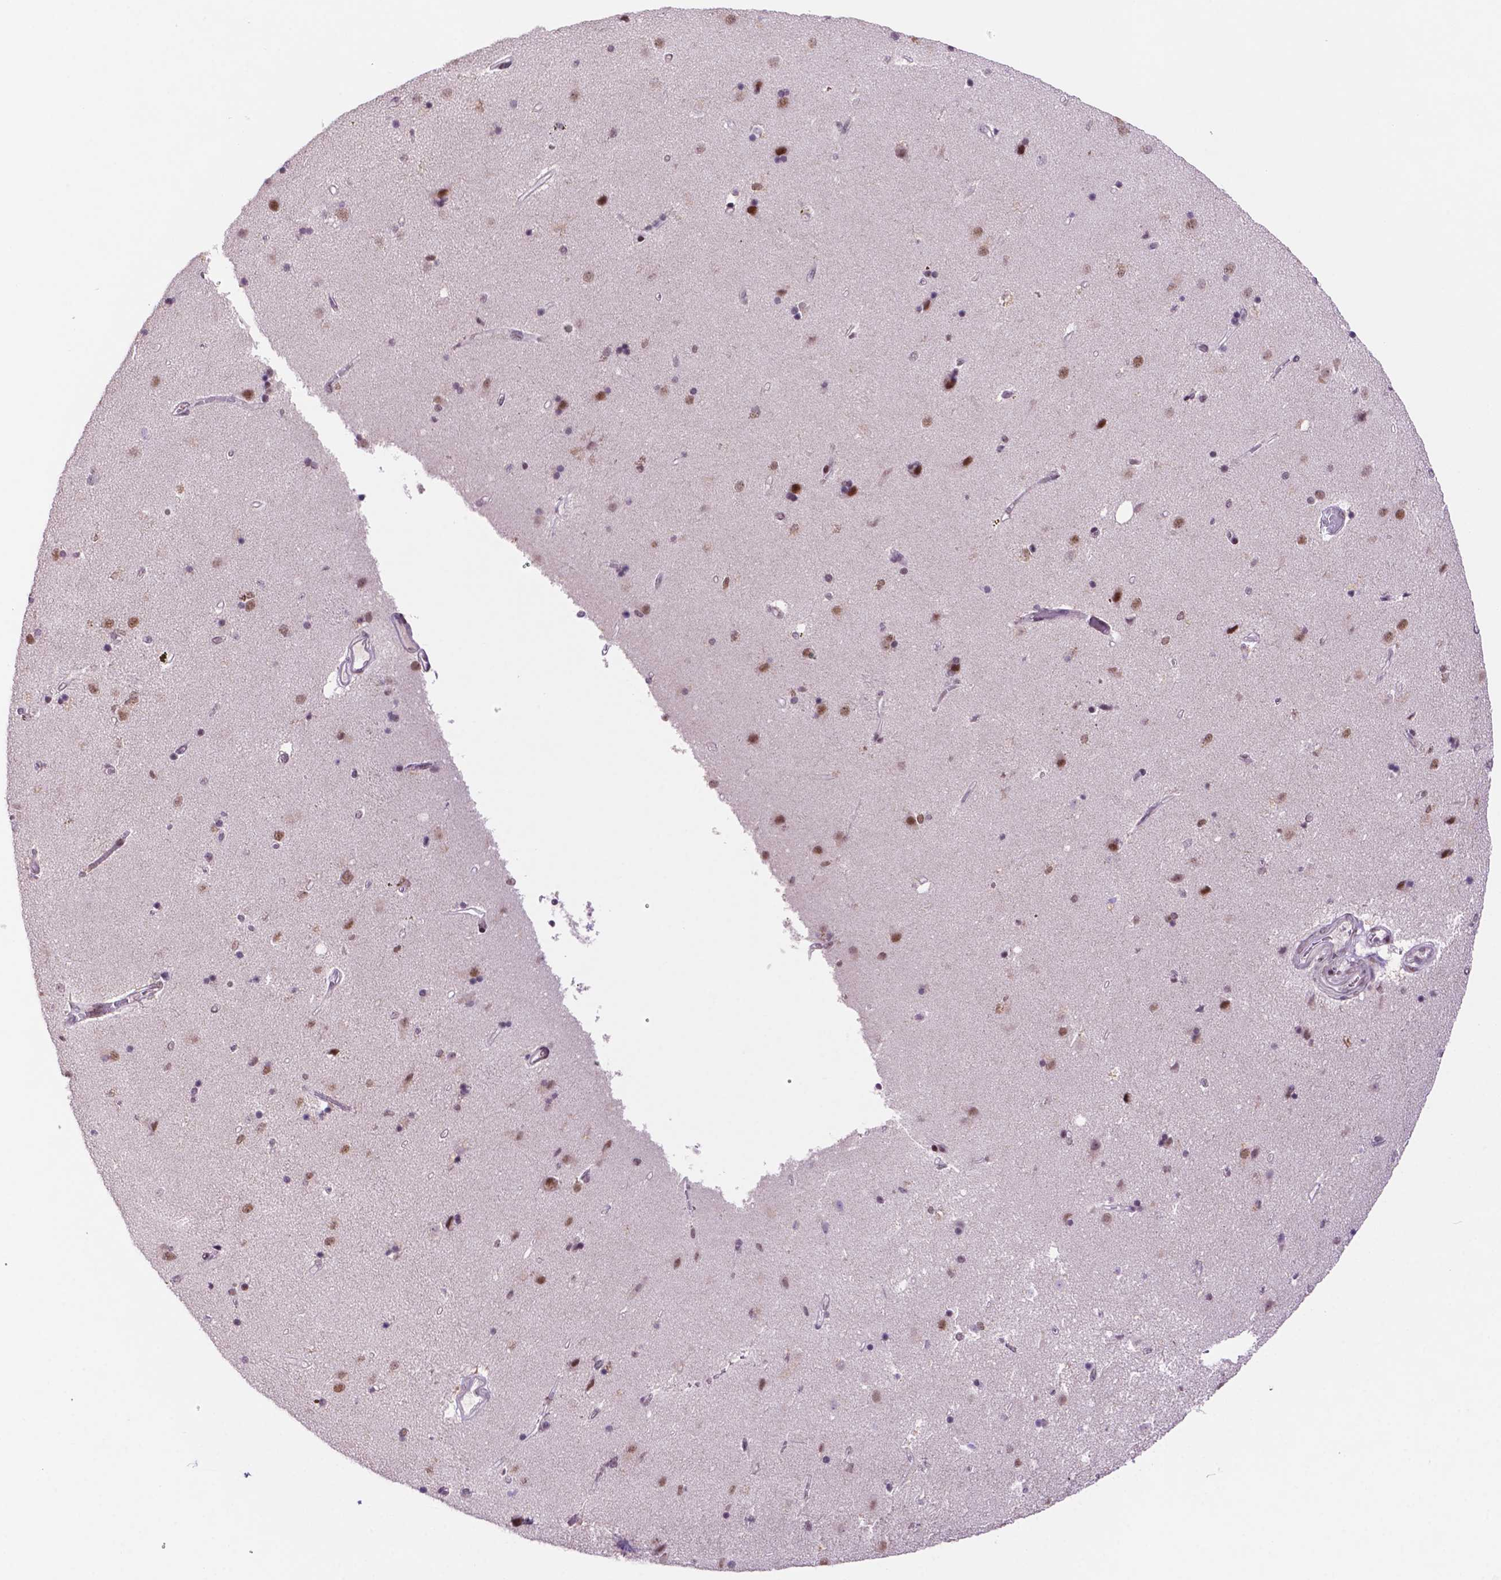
{"staining": {"intensity": "moderate", "quantity": "<25%", "location": "nuclear"}, "tissue": "caudate", "cell_type": "Glial cells", "image_type": "normal", "snomed": [{"axis": "morphology", "description": "Normal tissue, NOS"}, {"axis": "topography", "description": "Lateral ventricle wall"}], "caption": "Immunohistochemical staining of unremarkable caudate displays moderate nuclear protein staining in approximately <25% of glial cells.", "gene": "NCOR1", "patient": {"sex": "female", "age": 71}}